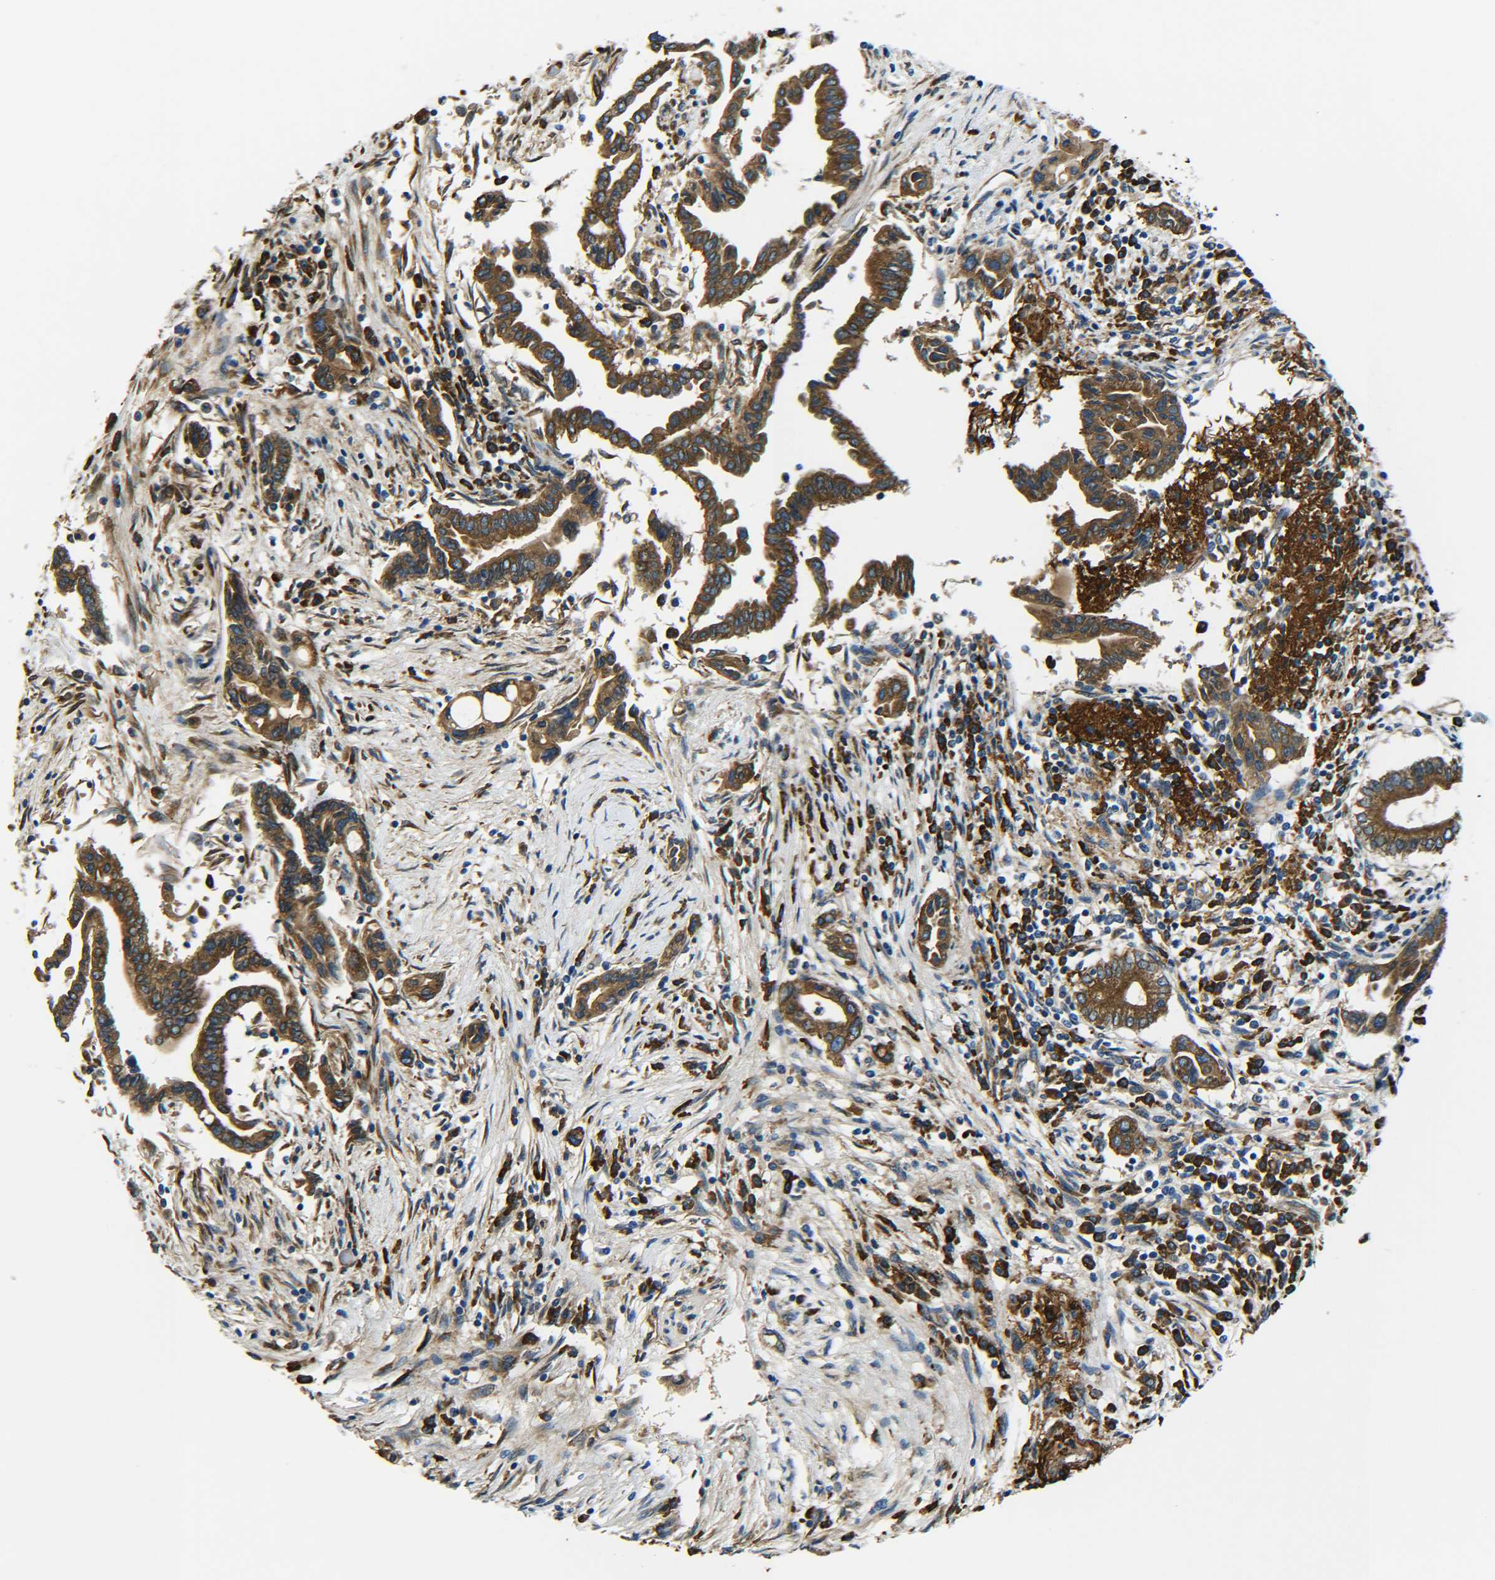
{"staining": {"intensity": "strong", "quantity": ">75%", "location": "cytoplasmic/membranous"}, "tissue": "pancreatic cancer", "cell_type": "Tumor cells", "image_type": "cancer", "snomed": [{"axis": "morphology", "description": "Adenocarcinoma, NOS"}, {"axis": "topography", "description": "Pancreas"}], "caption": "This image exhibits immunohistochemistry staining of human adenocarcinoma (pancreatic), with high strong cytoplasmic/membranous staining in about >75% of tumor cells.", "gene": "PREB", "patient": {"sex": "female", "age": 57}}